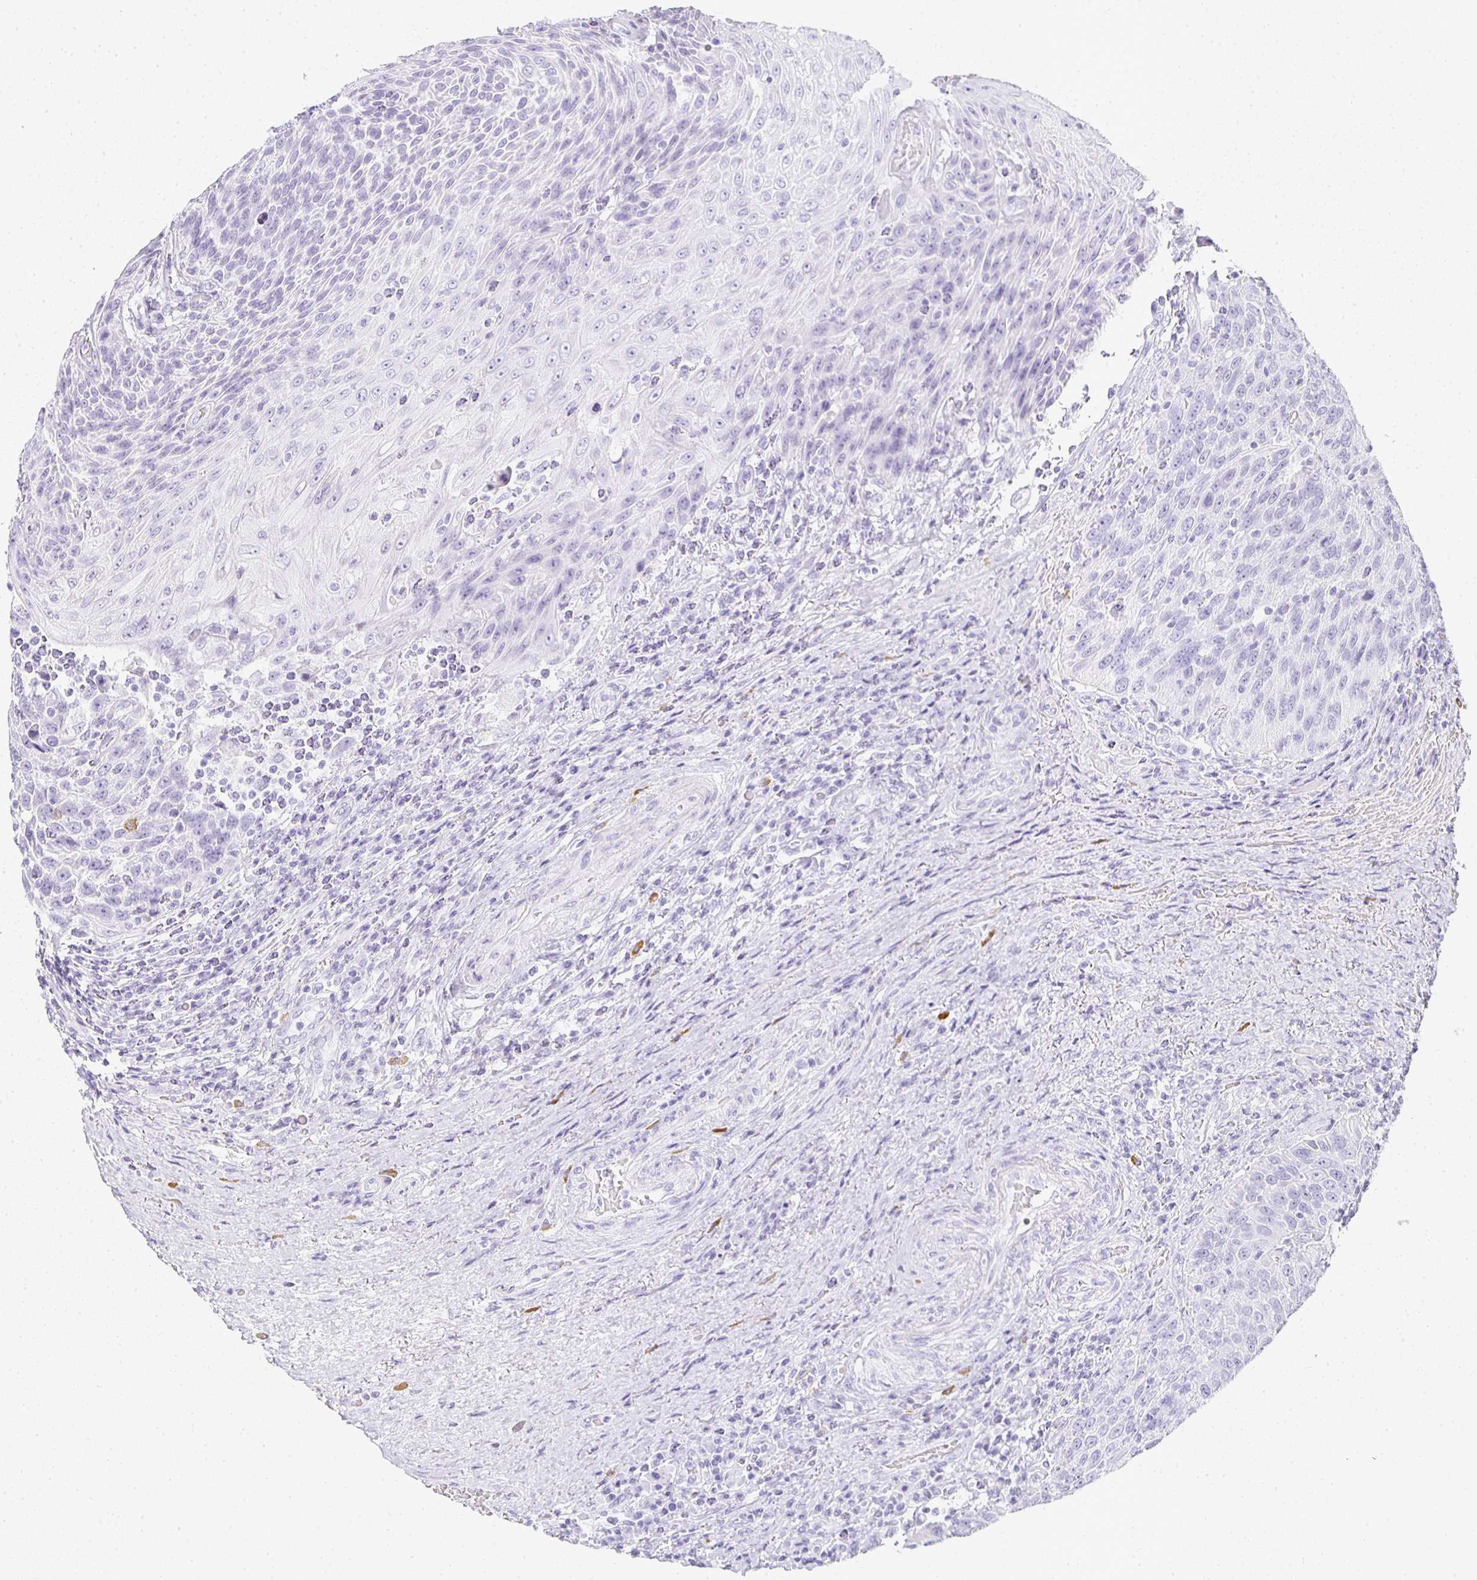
{"staining": {"intensity": "negative", "quantity": "none", "location": "none"}, "tissue": "urothelial cancer", "cell_type": "Tumor cells", "image_type": "cancer", "snomed": [{"axis": "morphology", "description": "Urothelial carcinoma, High grade"}, {"axis": "topography", "description": "Urinary bladder"}], "caption": "Tumor cells show no significant protein positivity in high-grade urothelial carcinoma. (IHC, brightfield microscopy, high magnification).", "gene": "TPSD1", "patient": {"sex": "female", "age": 70}}